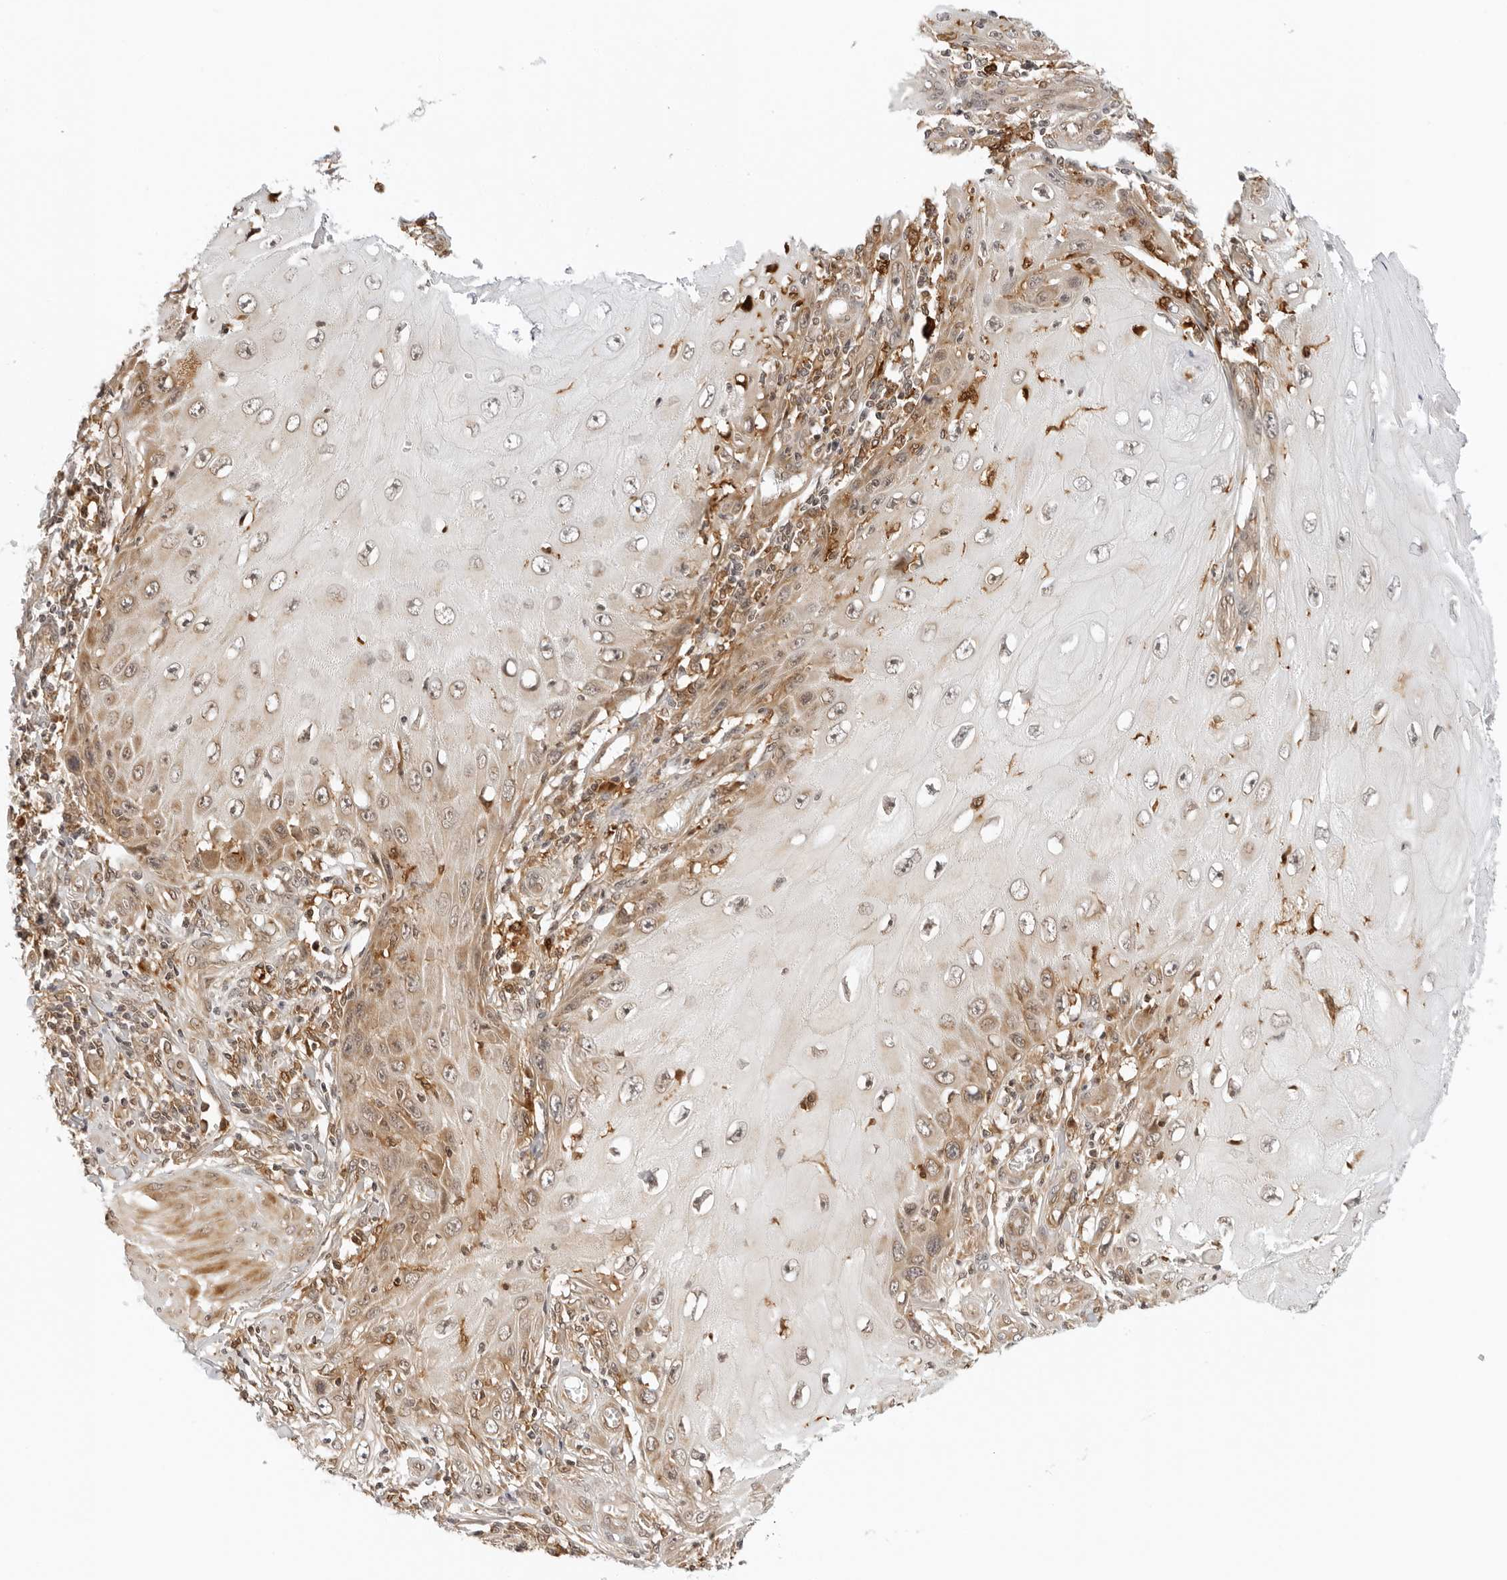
{"staining": {"intensity": "moderate", "quantity": "<25%", "location": "cytoplasmic/membranous"}, "tissue": "skin cancer", "cell_type": "Tumor cells", "image_type": "cancer", "snomed": [{"axis": "morphology", "description": "Squamous cell carcinoma, NOS"}, {"axis": "topography", "description": "Skin"}], "caption": "Tumor cells show low levels of moderate cytoplasmic/membranous expression in approximately <25% of cells in human skin cancer (squamous cell carcinoma). The staining was performed using DAB, with brown indicating positive protein expression. Nuclei are stained blue with hematoxylin.", "gene": "RC3H1", "patient": {"sex": "female", "age": 73}}